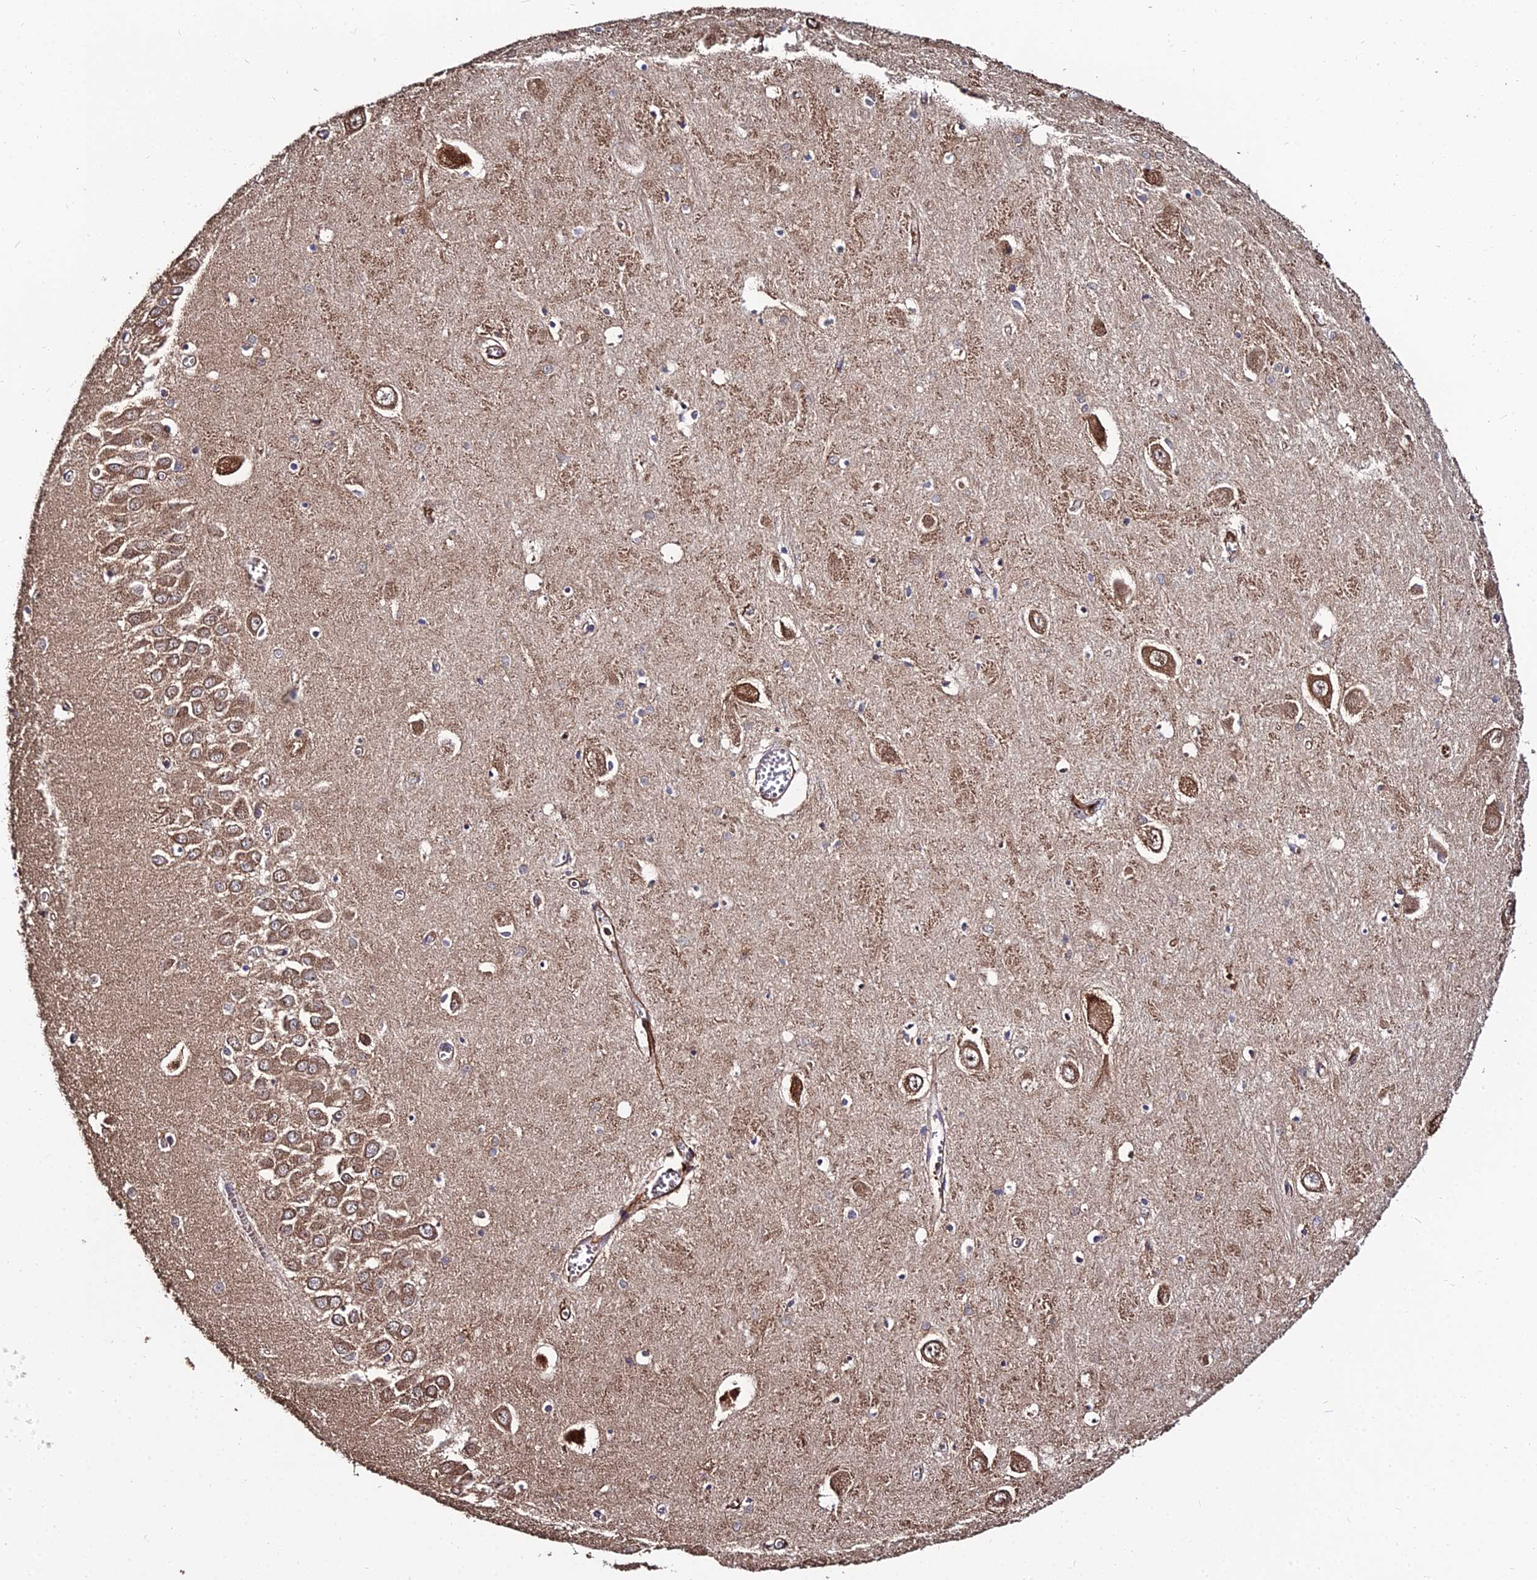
{"staining": {"intensity": "moderate", "quantity": ">75%", "location": "cytoplasmic/membranous"}, "tissue": "hippocampus", "cell_type": "Glial cells", "image_type": "normal", "snomed": [{"axis": "morphology", "description": "Normal tissue, NOS"}, {"axis": "topography", "description": "Hippocampus"}], "caption": "Hippocampus stained with immunohistochemistry (IHC) exhibits moderate cytoplasmic/membranous expression in approximately >75% of glial cells. The protein of interest is stained brown, and the nuclei are stained in blue (DAB IHC with brightfield microscopy, high magnification).", "gene": "ENSG00000258465", "patient": {"sex": "male", "age": 70}}